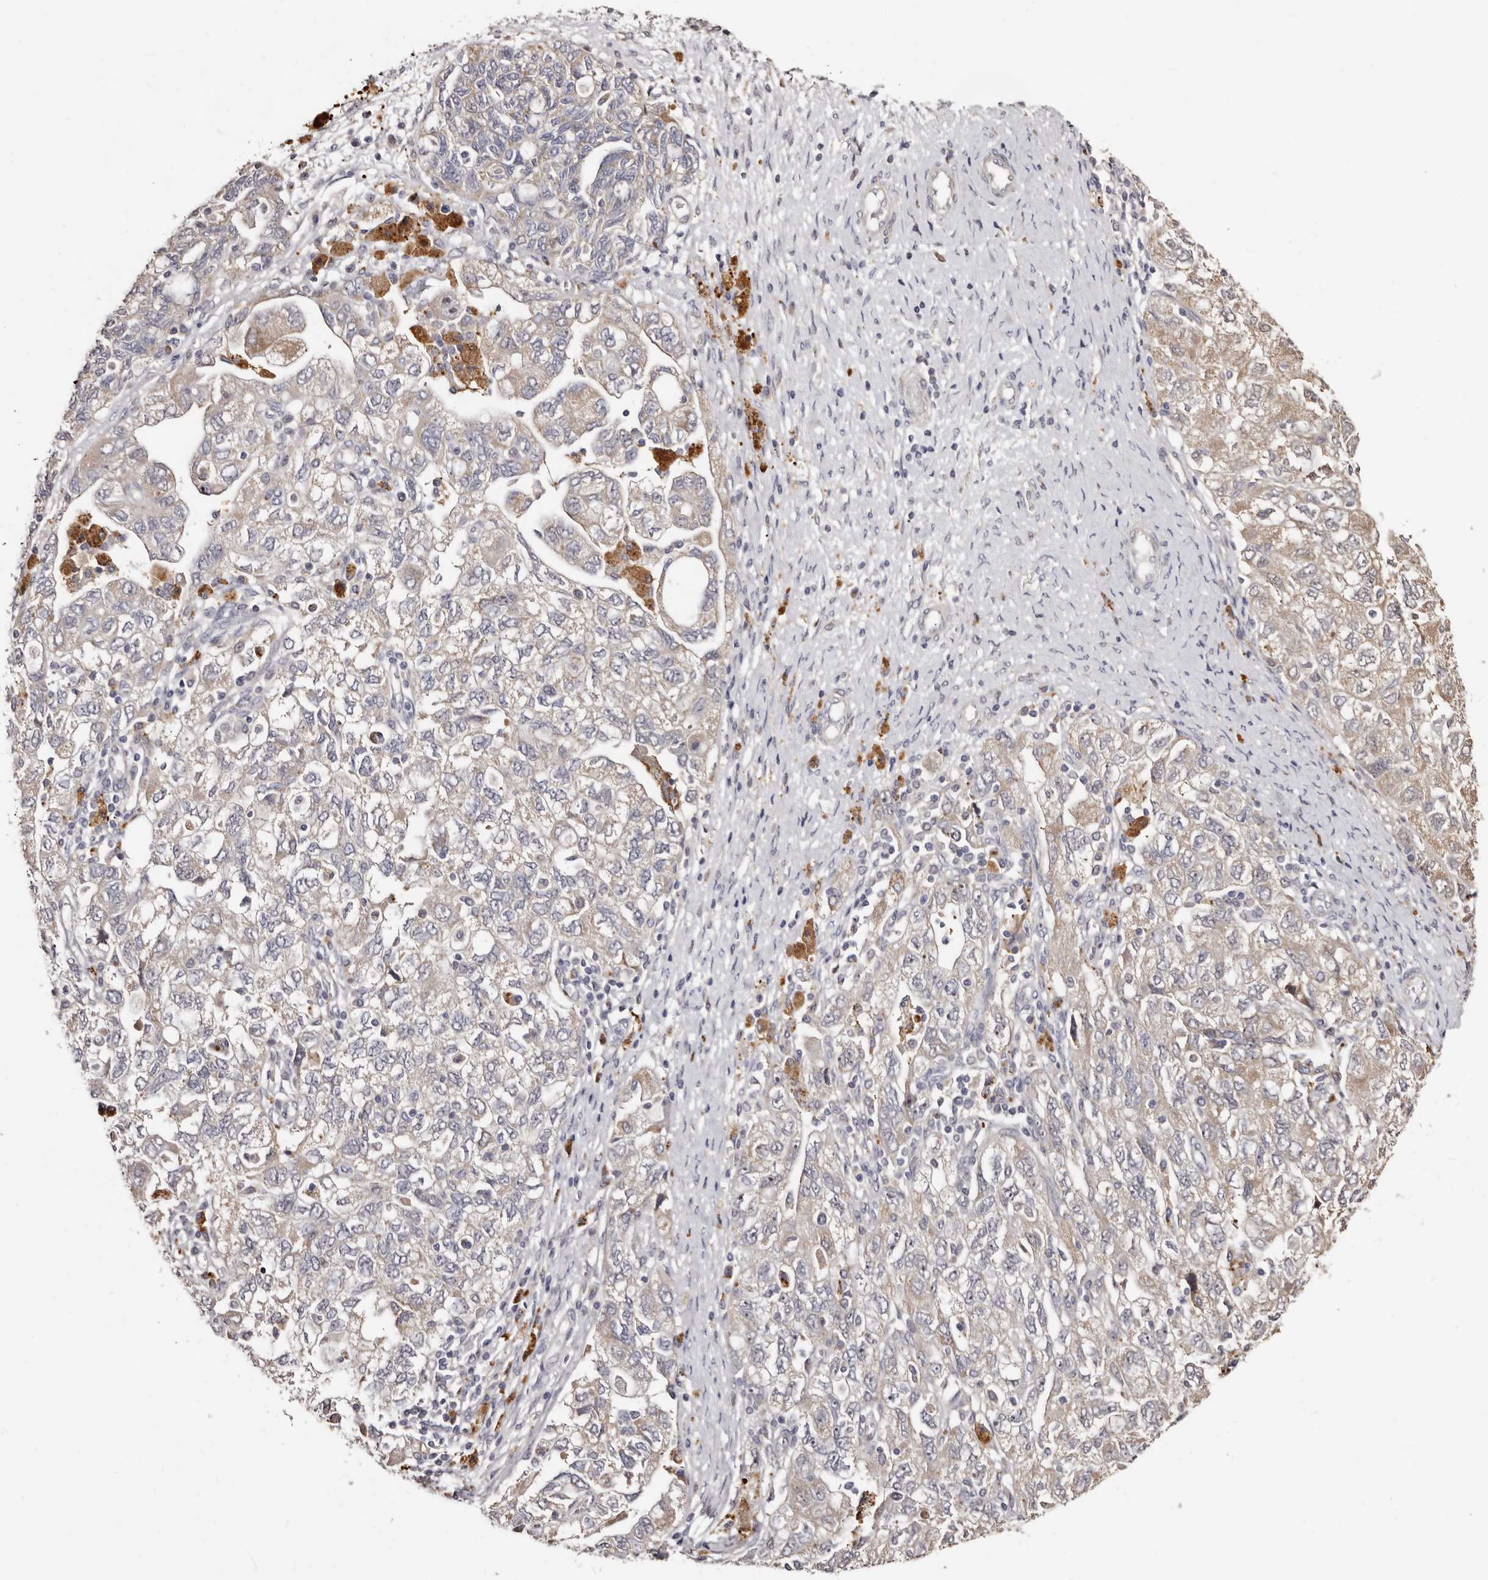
{"staining": {"intensity": "weak", "quantity": "<25%", "location": "cytoplasmic/membranous"}, "tissue": "ovarian cancer", "cell_type": "Tumor cells", "image_type": "cancer", "snomed": [{"axis": "morphology", "description": "Carcinoma, NOS"}, {"axis": "morphology", "description": "Cystadenocarcinoma, serous, NOS"}, {"axis": "topography", "description": "Ovary"}], "caption": "Photomicrograph shows no protein expression in tumor cells of ovarian carcinoma tissue.", "gene": "PTAFR", "patient": {"sex": "female", "age": 69}}